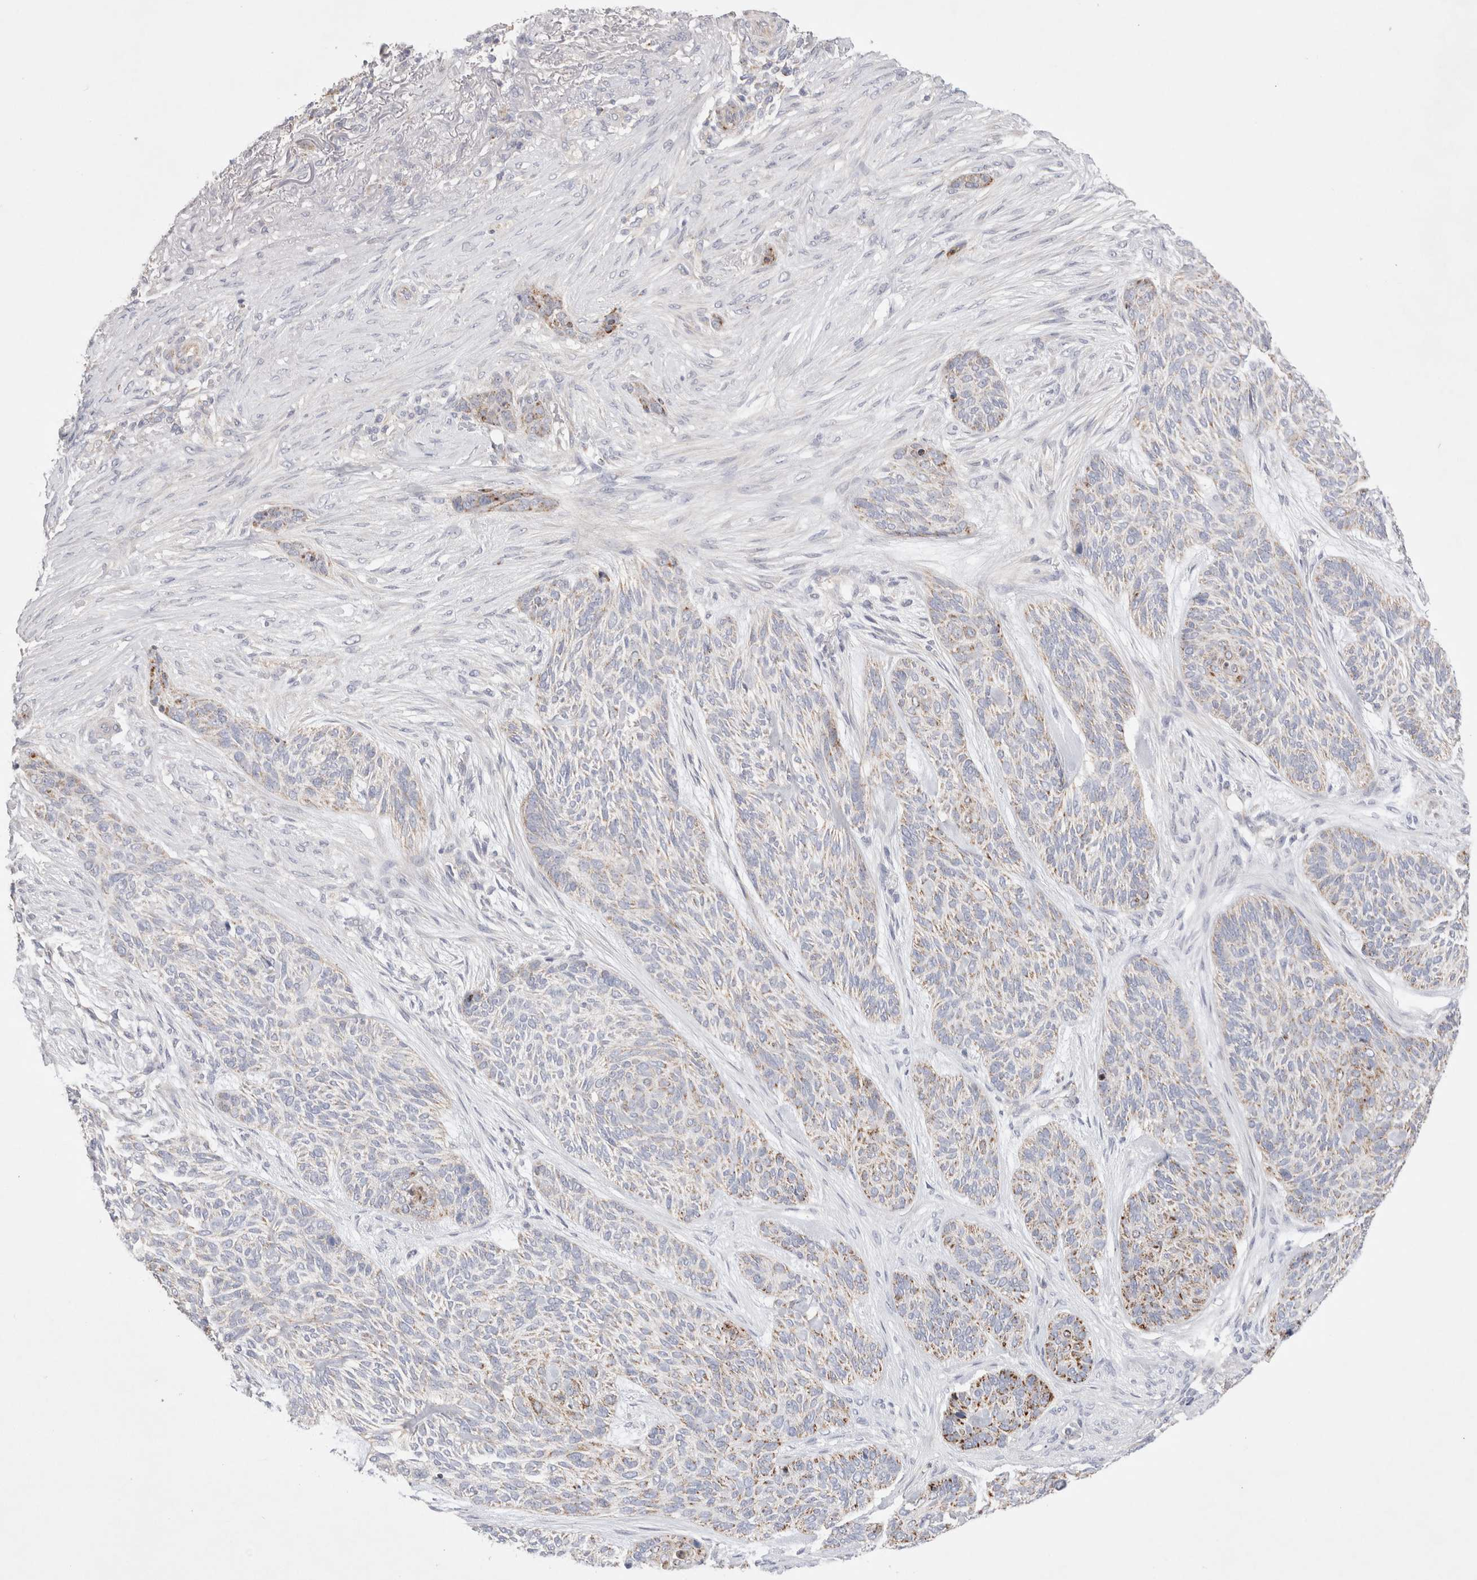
{"staining": {"intensity": "moderate", "quantity": "<25%", "location": "cytoplasmic/membranous"}, "tissue": "skin cancer", "cell_type": "Tumor cells", "image_type": "cancer", "snomed": [{"axis": "morphology", "description": "Basal cell carcinoma"}, {"axis": "topography", "description": "Skin"}], "caption": "Skin cancer (basal cell carcinoma) stained for a protein (brown) displays moderate cytoplasmic/membranous positive positivity in approximately <25% of tumor cells.", "gene": "CHADL", "patient": {"sex": "male", "age": 55}}